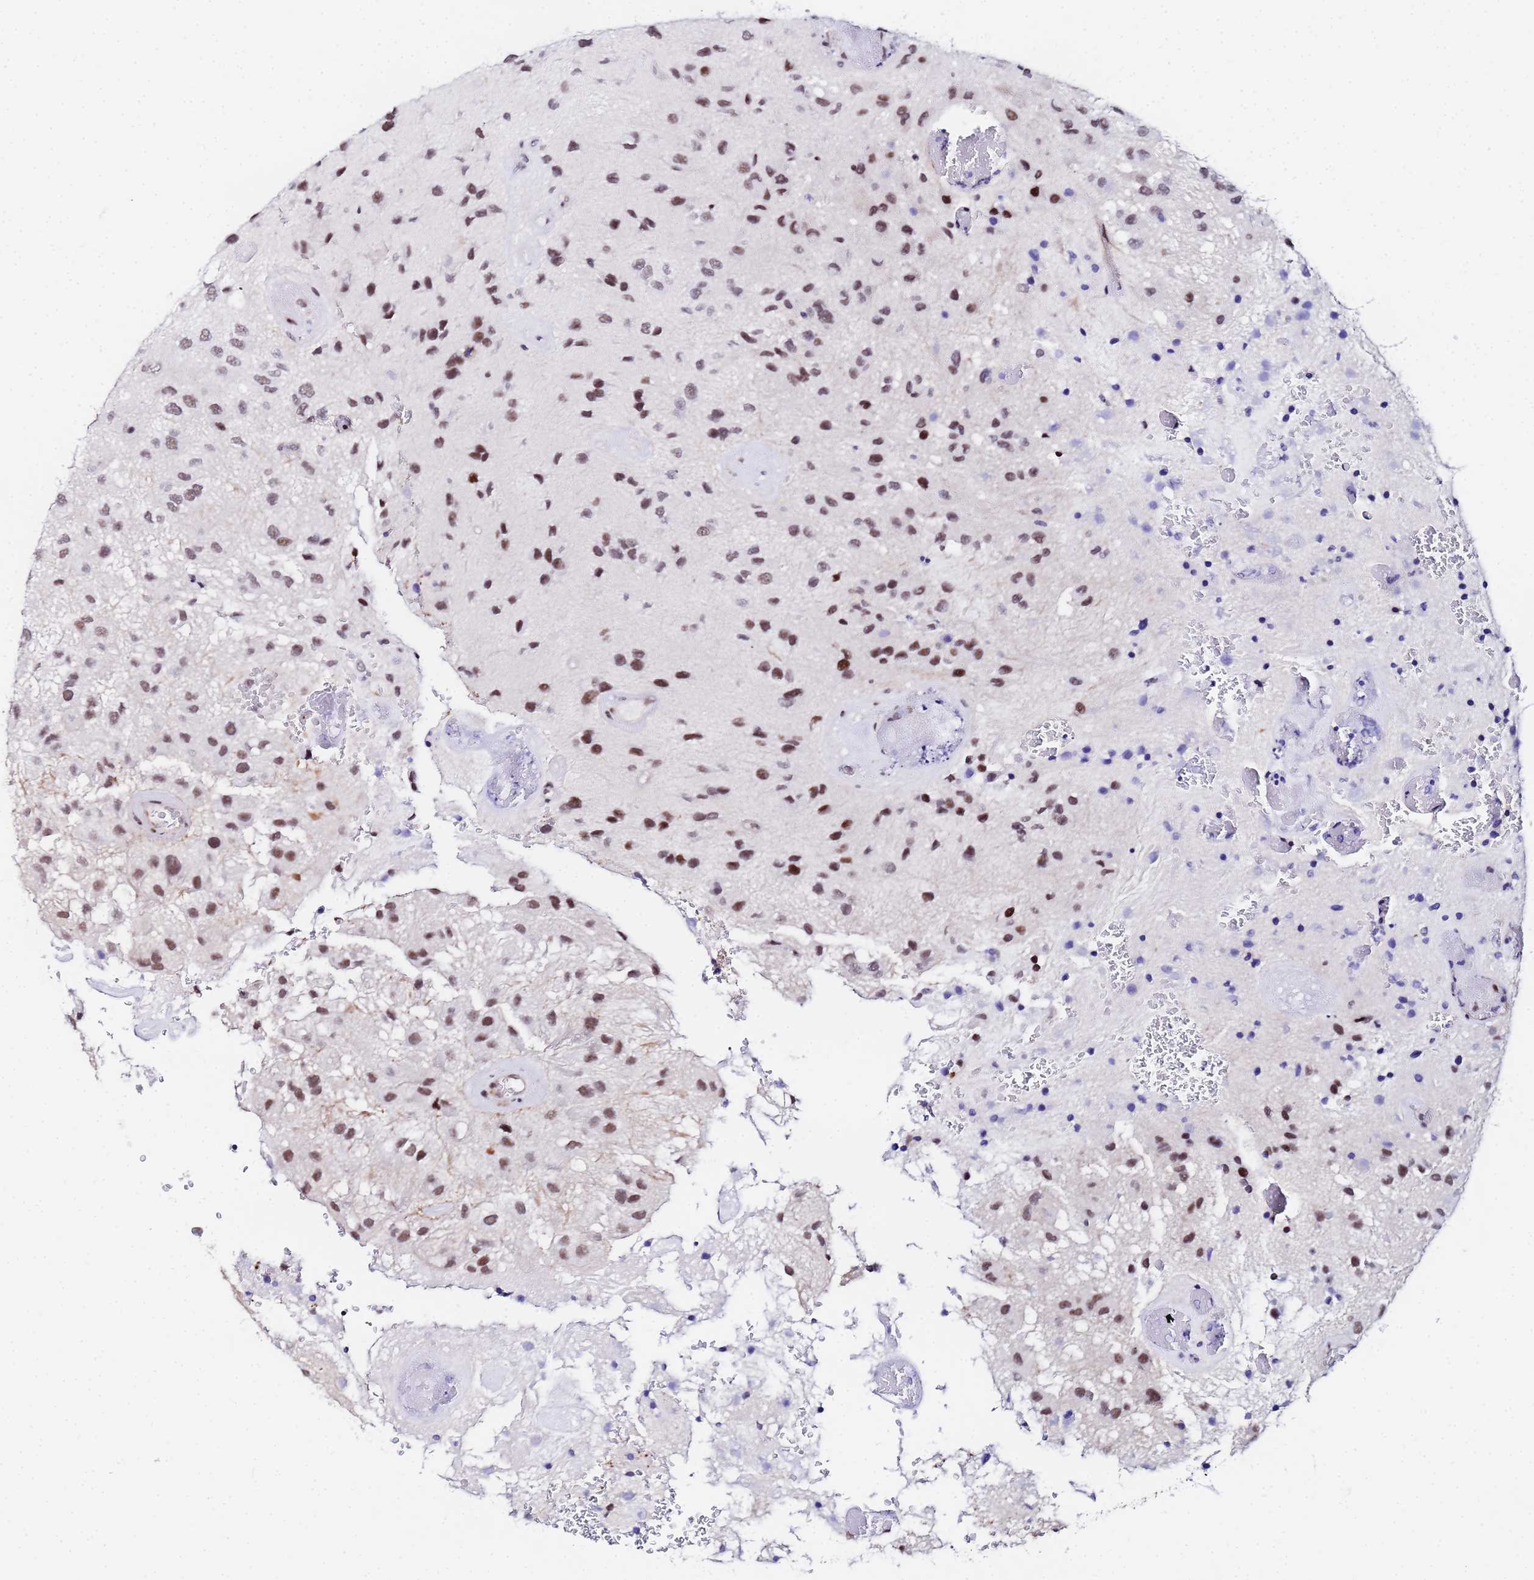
{"staining": {"intensity": "moderate", "quantity": "25%-75%", "location": "nuclear"}, "tissue": "glioma", "cell_type": "Tumor cells", "image_type": "cancer", "snomed": [{"axis": "morphology", "description": "Glioma, malignant, Low grade"}, {"axis": "topography", "description": "Brain"}], "caption": "Malignant glioma (low-grade) was stained to show a protein in brown. There is medium levels of moderate nuclear positivity in approximately 25%-75% of tumor cells.", "gene": "CKMT1A", "patient": {"sex": "male", "age": 66}}